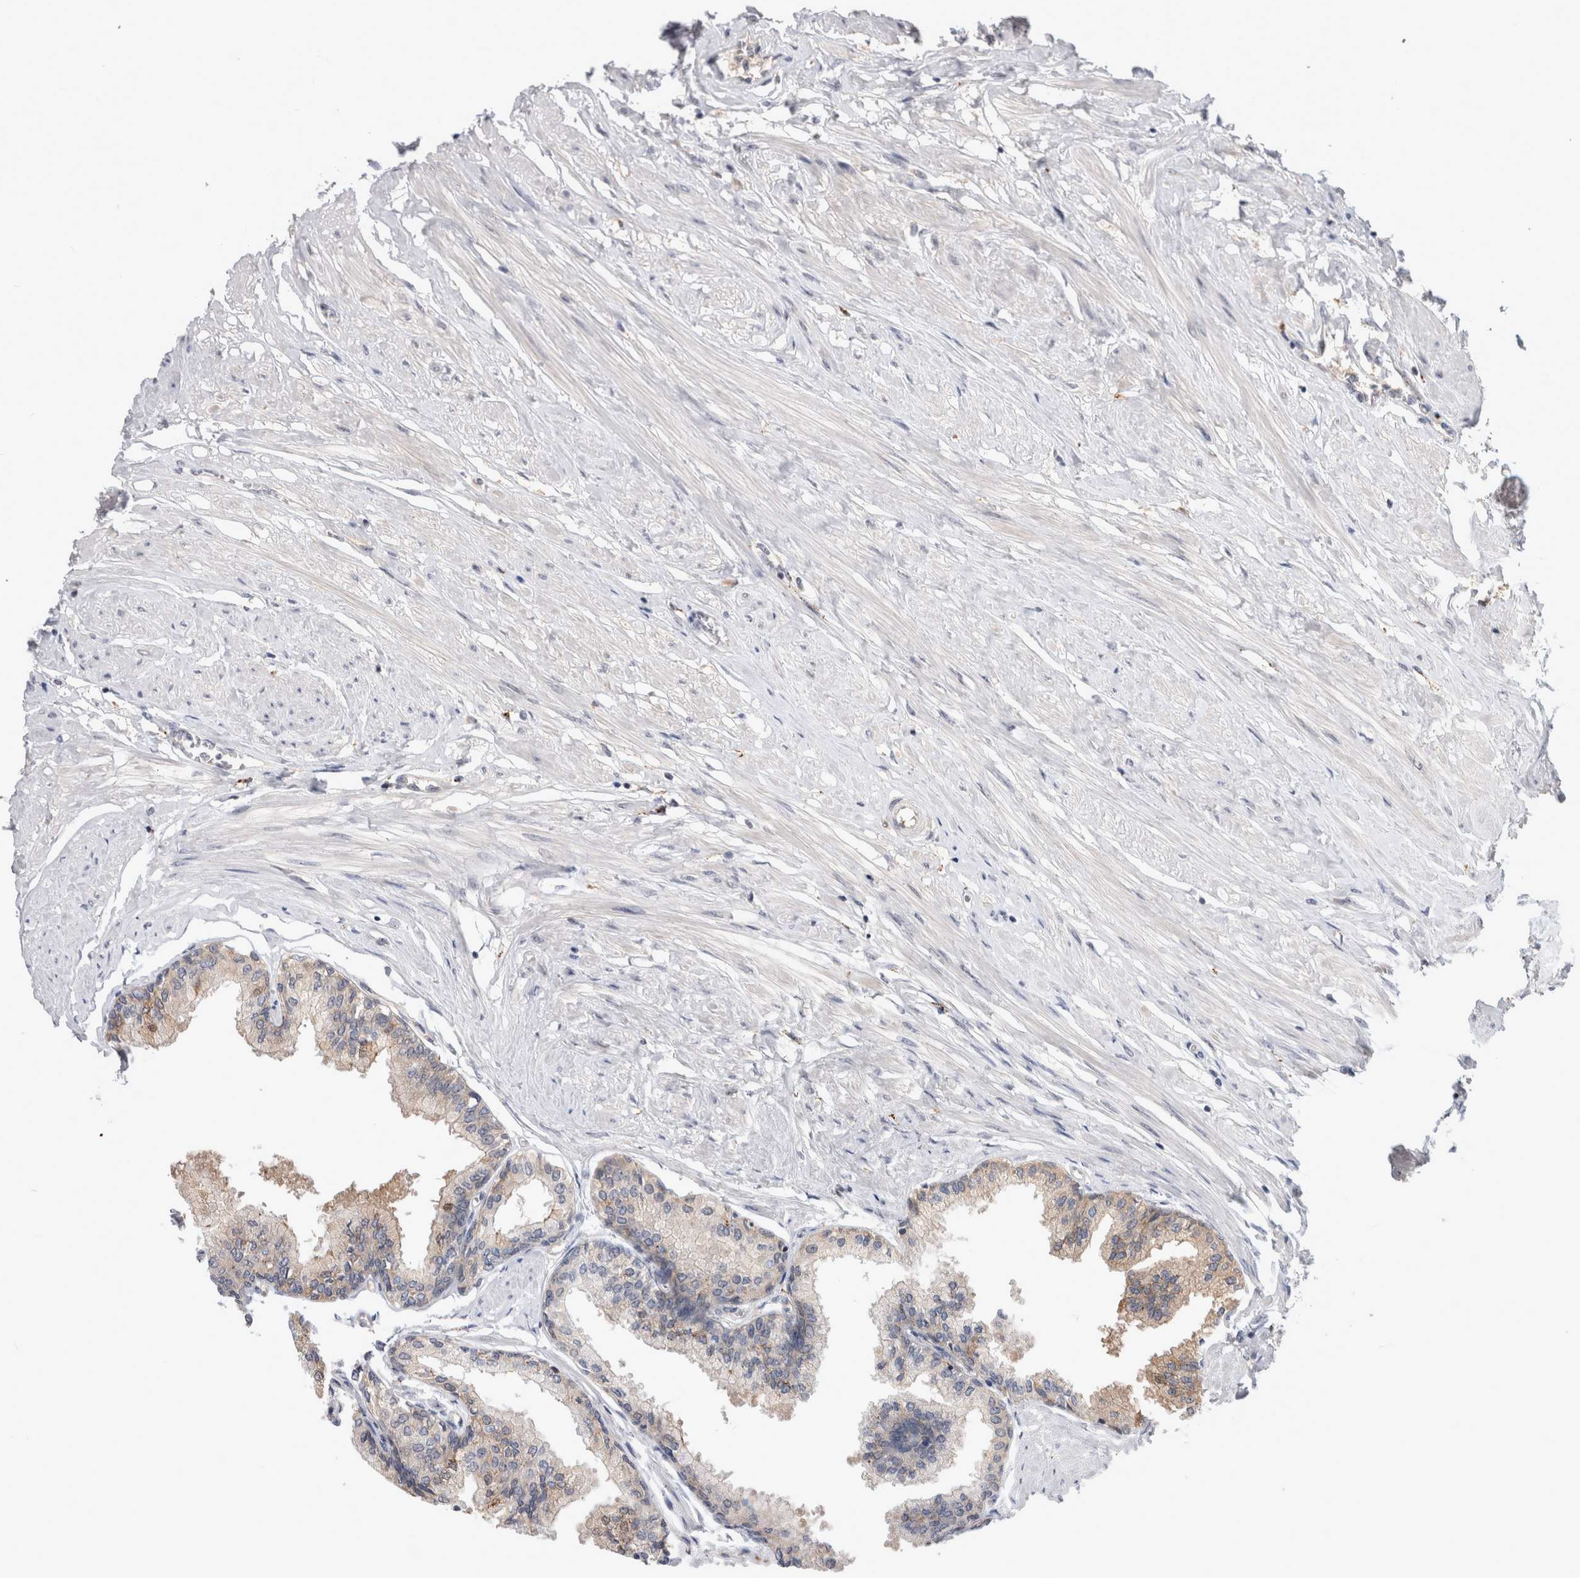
{"staining": {"intensity": "moderate", "quantity": "25%-75%", "location": "cytoplasmic/membranous"}, "tissue": "seminal vesicle", "cell_type": "Glandular cells", "image_type": "normal", "snomed": [{"axis": "morphology", "description": "Normal tissue, NOS"}, {"axis": "topography", "description": "Prostate"}, {"axis": "topography", "description": "Seminal veicle"}], "caption": "IHC staining of normal seminal vesicle, which reveals medium levels of moderate cytoplasmic/membranous positivity in about 25%-75% of glandular cells indicating moderate cytoplasmic/membranous protein expression. The staining was performed using DAB (brown) for protein detection and nuclei were counterstained in hematoxylin (blue).", "gene": "MRPL37", "patient": {"sex": "male", "age": 60}}